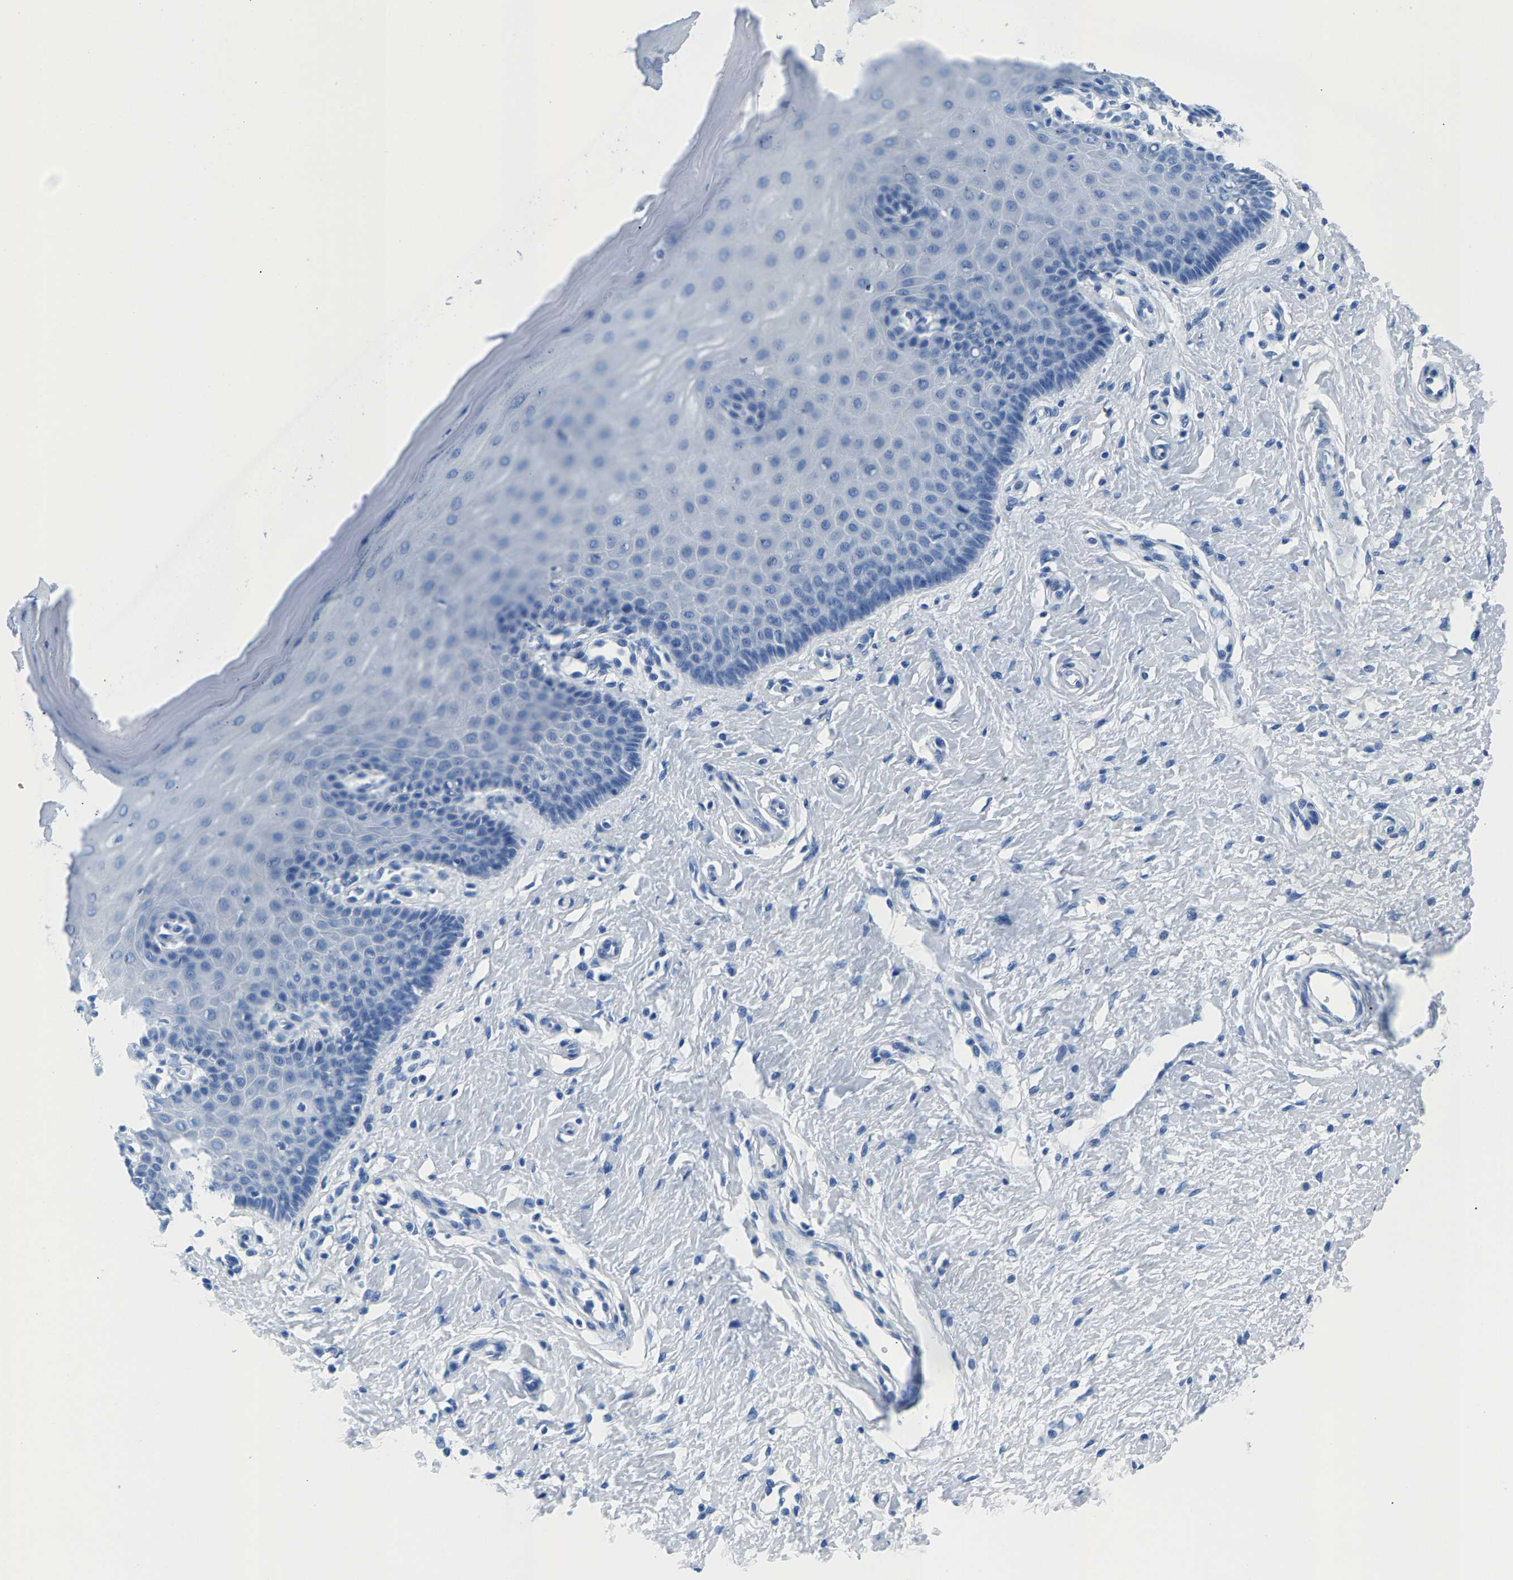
{"staining": {"intensity": "negative", "quantity": "none", "location": "none"}, "tissue": "cervix", "cell_type": "Squamous epithelial cells", "image_type": "normal", "snomed": [{"axis": "morphology", "description": "Normal tissue, NOS"}, {"axis": "topography", "description": "Cervix"}], "caption": "Cervix stained for a protein using immunohistochemistry (IHC) shows no staining squamous epithelial cells.", "gene": "CPS1", "patient": {"sex": "female", "age": 55}}